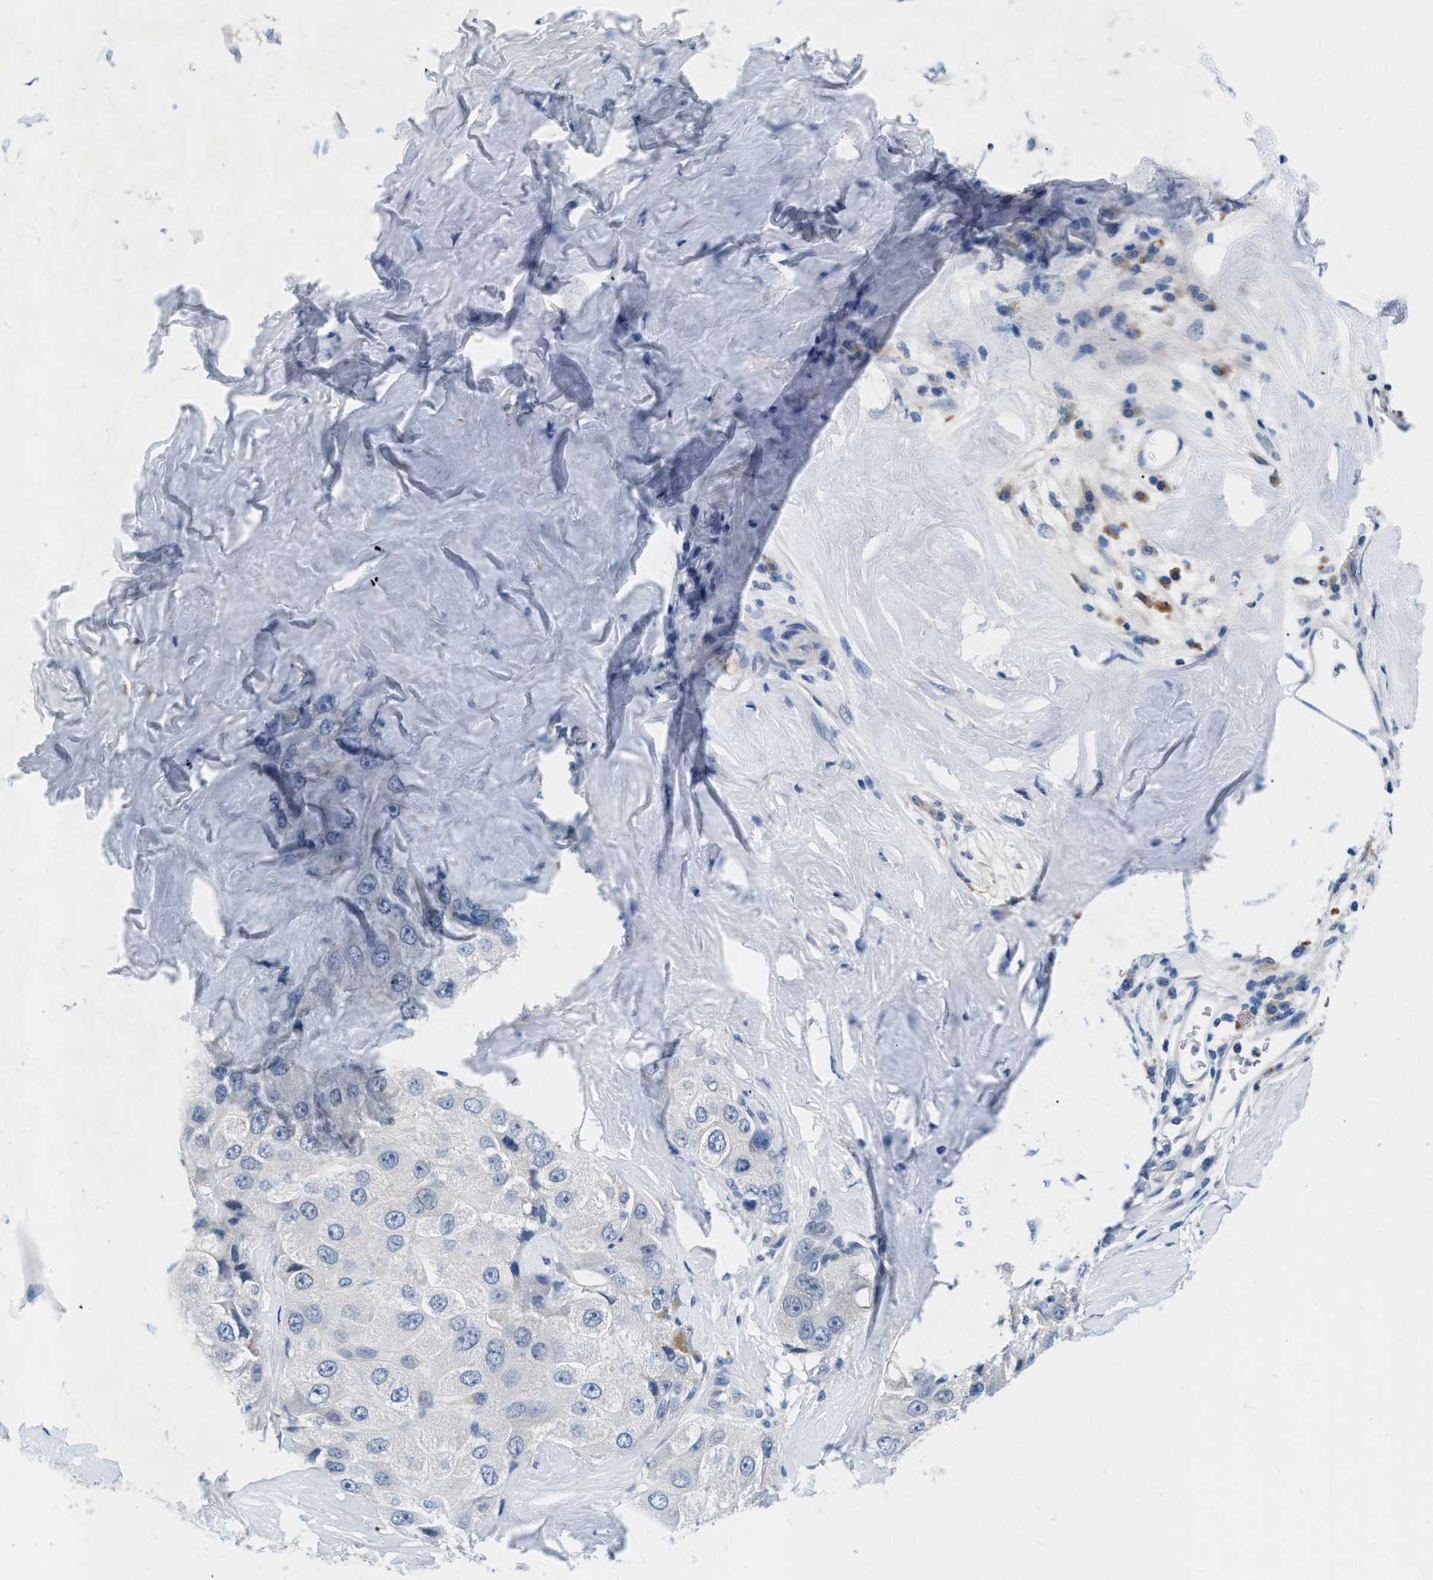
{"staining": {"intensity": "negative", "quantity": "none", "location": "none"}, "tissue": "liver cancer", "cell_type": "Tumor cells", "image_type": "cancer", "snomed": [{"axis": "morphology", "description": "Carcinoma, Hepatocellular, NOS"}, {"axis": "topography", "description": "Liver"}], "caption": "This is a histopathology image of immunohistochemistry staining of hepatocellular carcinoma (liver), which shows no positivity in tumor cells.", "gene": "TSPAN3", "patient": {"sex": "male", "age": 80}}